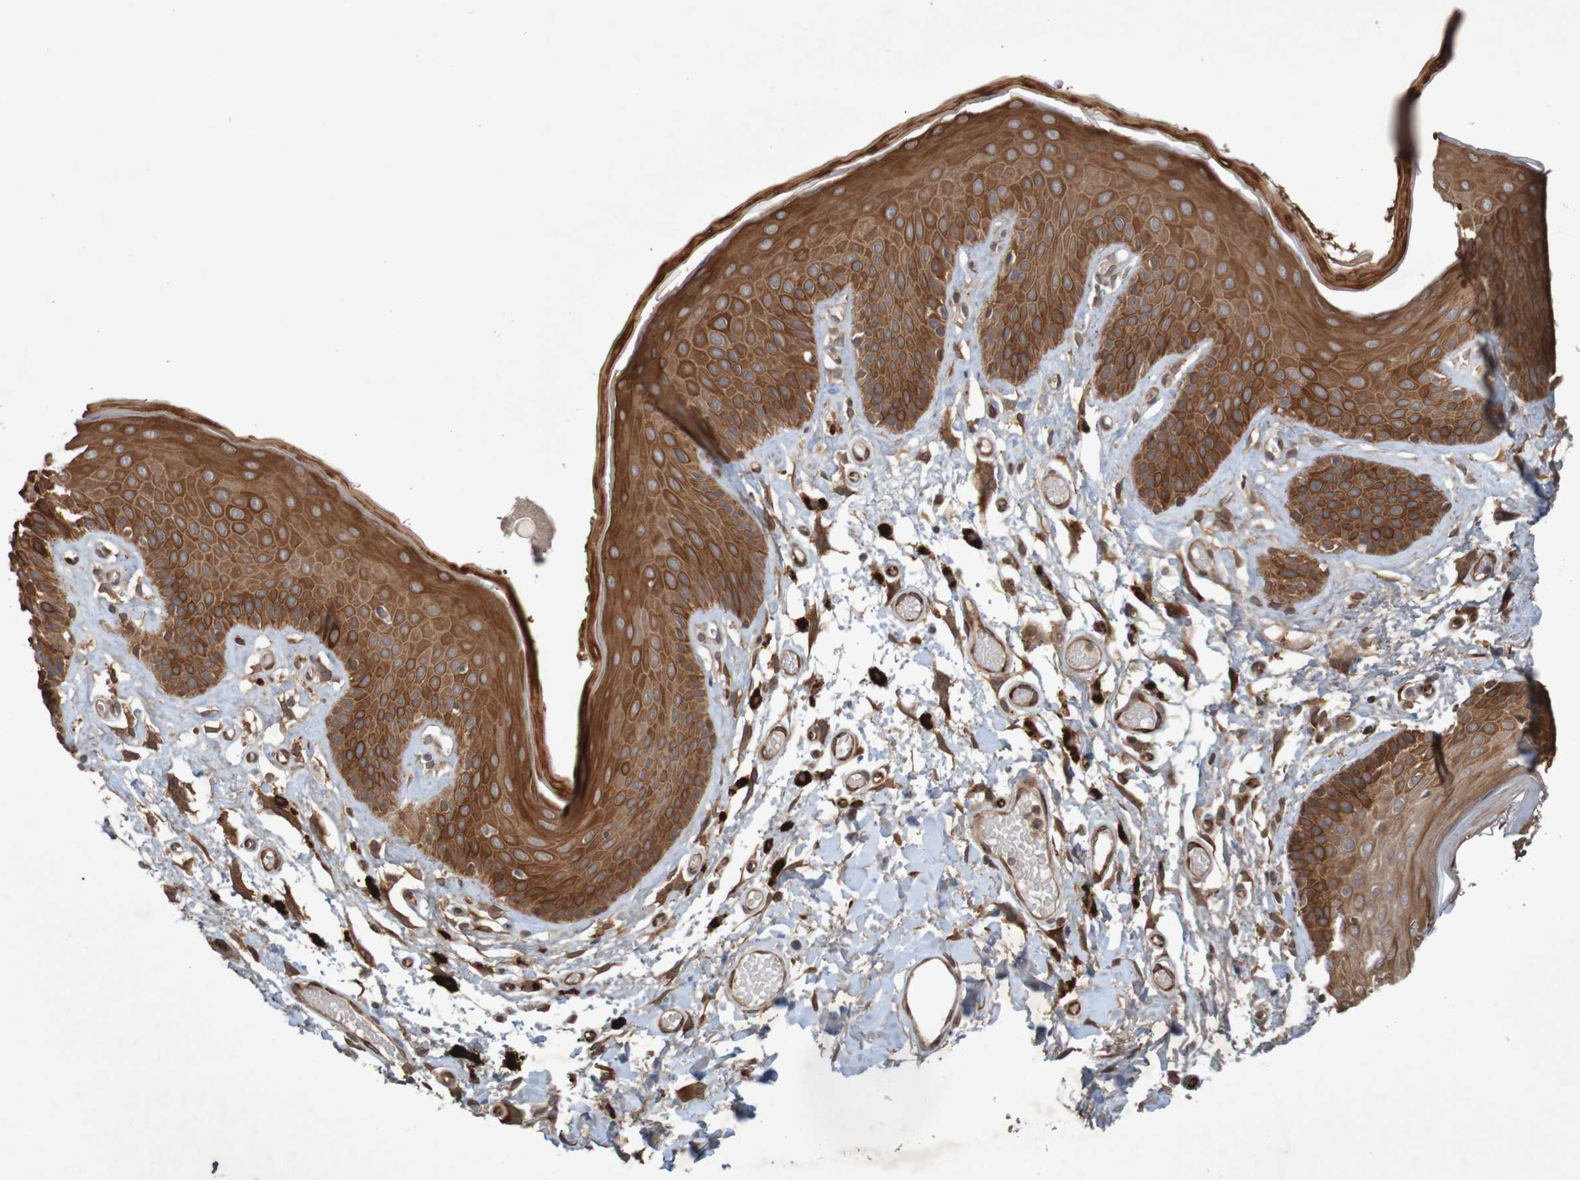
{"staining": {"intensity": "strong", "quantity": ">75%", "location": "cytoplasmic/membranous"}, "tissue": "skin", "cell_type": "Epidermal cells", "image_type": "normal", "snomed": [{"axis": "morphology", "description": "Normal tissue, NOS"}, {"axis": "topography", "description": "Vulva"}], "caption": "DAB immunohistochemical staining of benign skin reveals strong cytoplasmic/membranous protein staining in approximately >75% of epidermal cells. (IHC, brightfield microscopy, high magnification).", "gene": "ARHGEF11", "patient": {"sex": "female", "age": 73}}